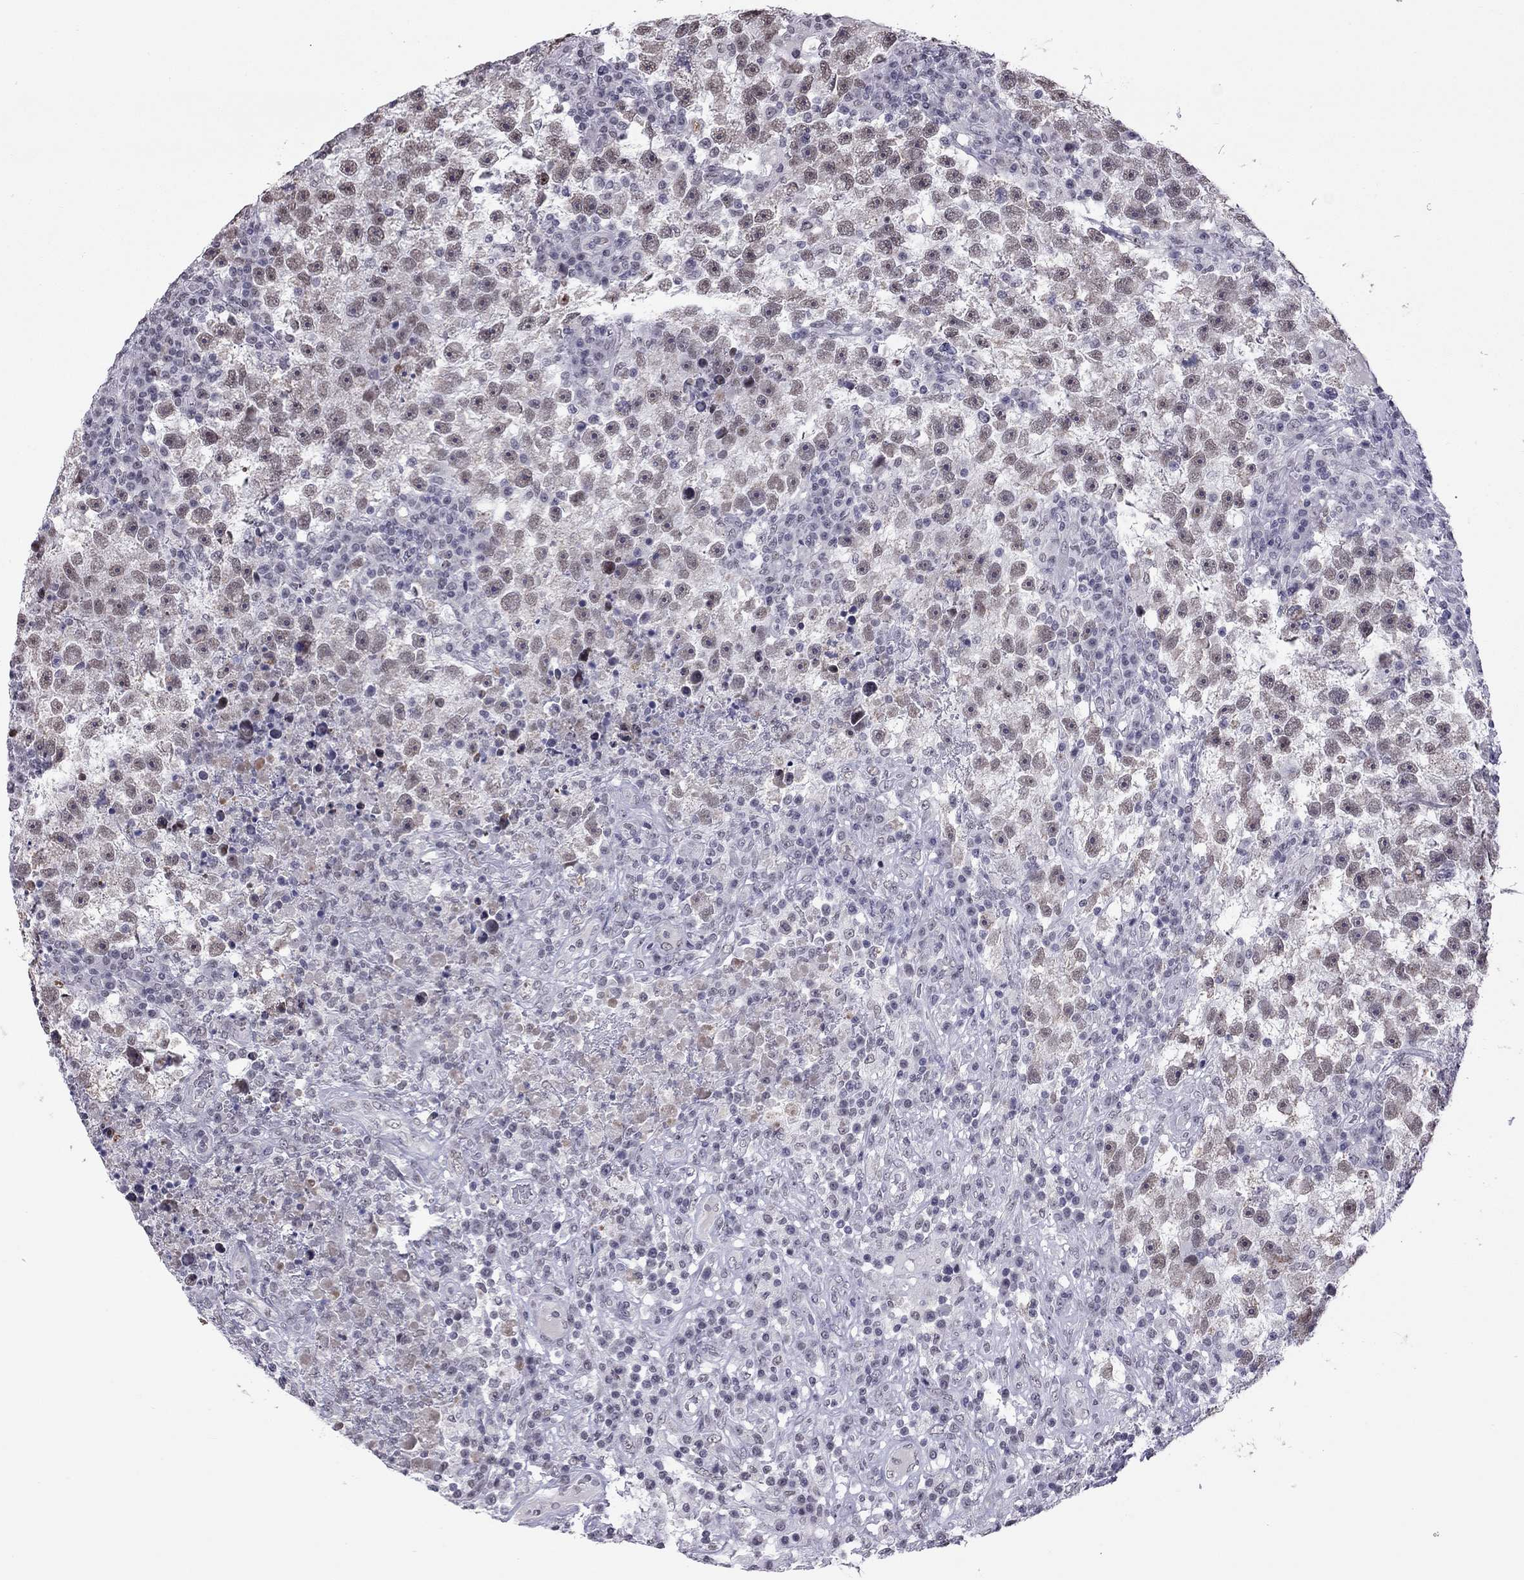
{"staining": {"intensity": "moderate", "quantity": ">75%", "location": "nuclear"}, "tissue": "testis cancer", "cell_type": "Tumor cells", "image_type": "cancer", "snomed": [{"axis": "morphology", "description": "Seminoma, NOS"}, {"axis": "topography", "description": "Testis"}], "caption": "About >75% of tumor cells in human testis cancer exhibit moderate nuclear protein positivity as visualized by brown immunohistochemical staining.", "gene": "PPP1R3A", "patient": {"sex": "male", "age": 47}}